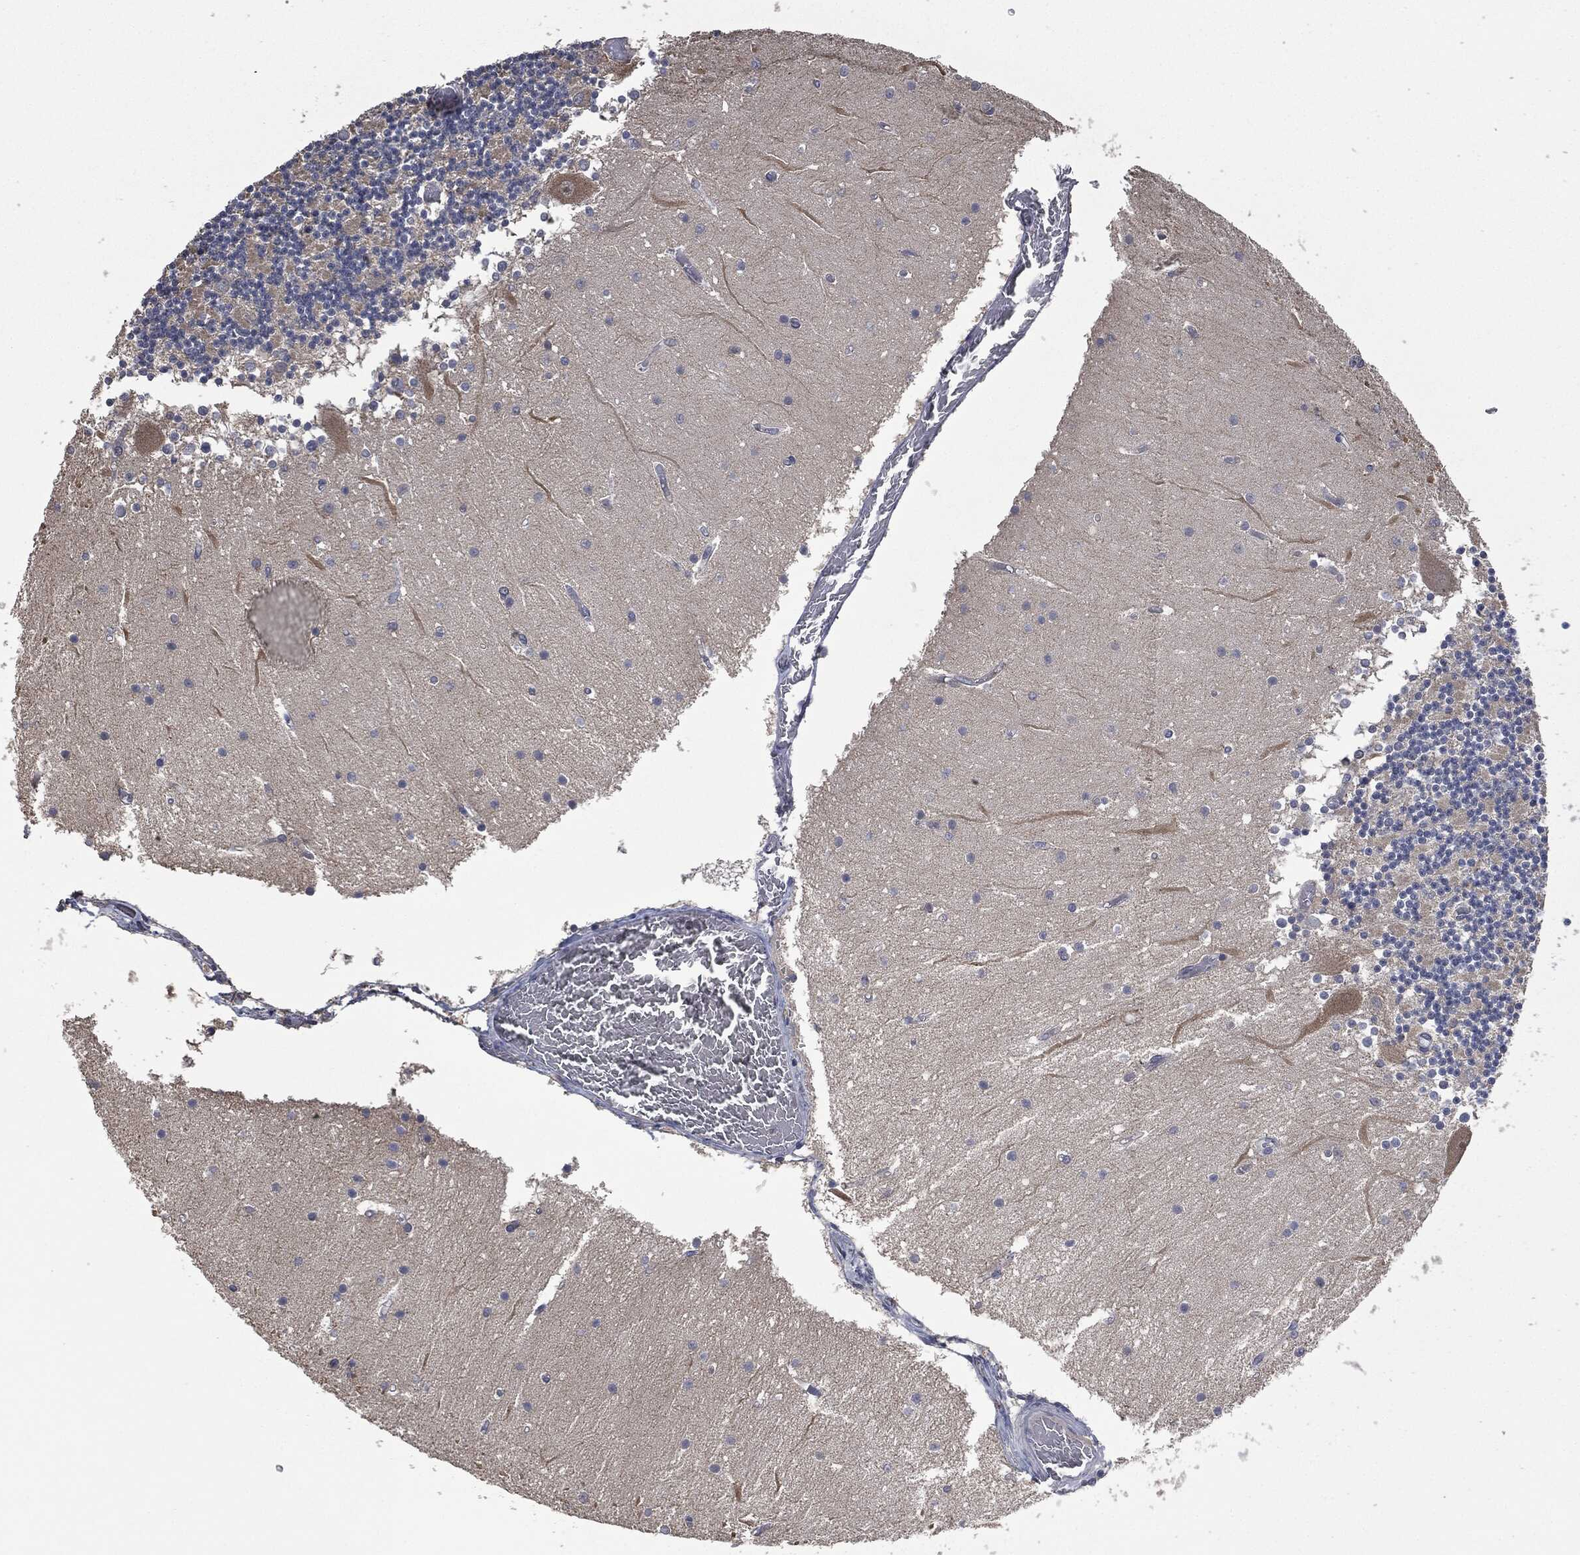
{"staining": {"intensity": "negative", "quantity": "none", "location": "none"}, "tissue": "cerebellum", "cell_type": "Cells in granular layer", "image_type": "normal", "snomed": [{"axis": "morphology", "description": "Normal tissue, NOS"}, {"axis": "topography", "description": "Cerebellum"}], "caption": "Cerebellum stained for a protein using IHC displays no positivity cells in granular layer.", "gene": "IL1RN", "patient": {"sex": "female", "age": 28}}